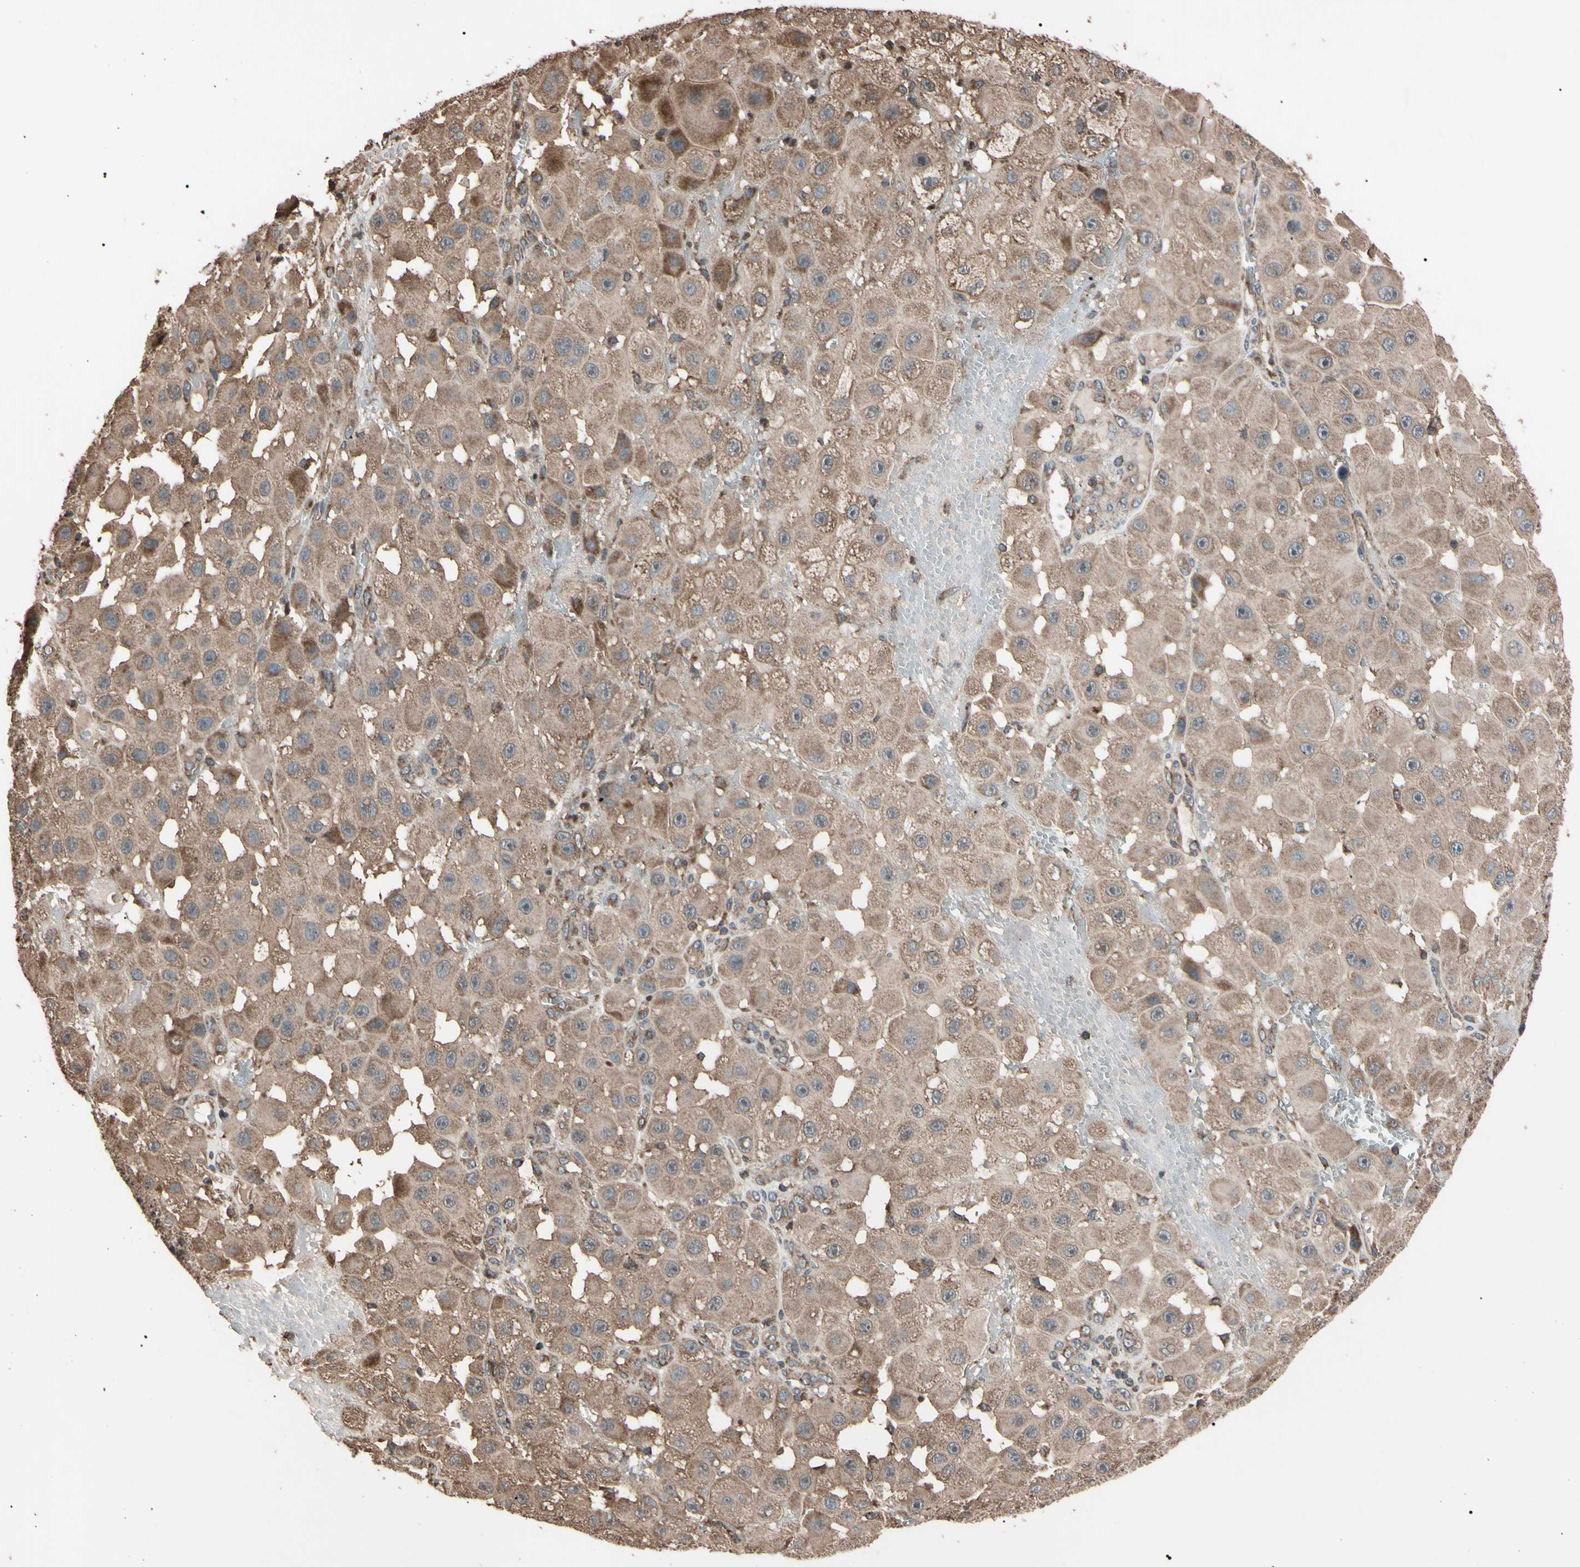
{"staining": {"intensity": "weak", "quantity": ">75%", "location": "cytoplasmic/membranous"}, "tissue": "melanoma", "cell_type": "Tumor cells", "image_type": "cancer", "snomed": [{"axis": "morphology", "description": "Malignant melanoma, NOS"}, {"axis": "topography", "description": "Skin"}], "caption": "Immunohistochemistry (IHC) micrograph of neoplastic tissue: human malignant melanoma stained using IHC reveals low levels of weak protein expression localized specifically in the cytoplasmic/membranous of tumor cells, appearing as a cytoplasmic/membranous brown color.", "gene": "TNFRSF1A", "patient": {"sex": "female", "age": 81}}